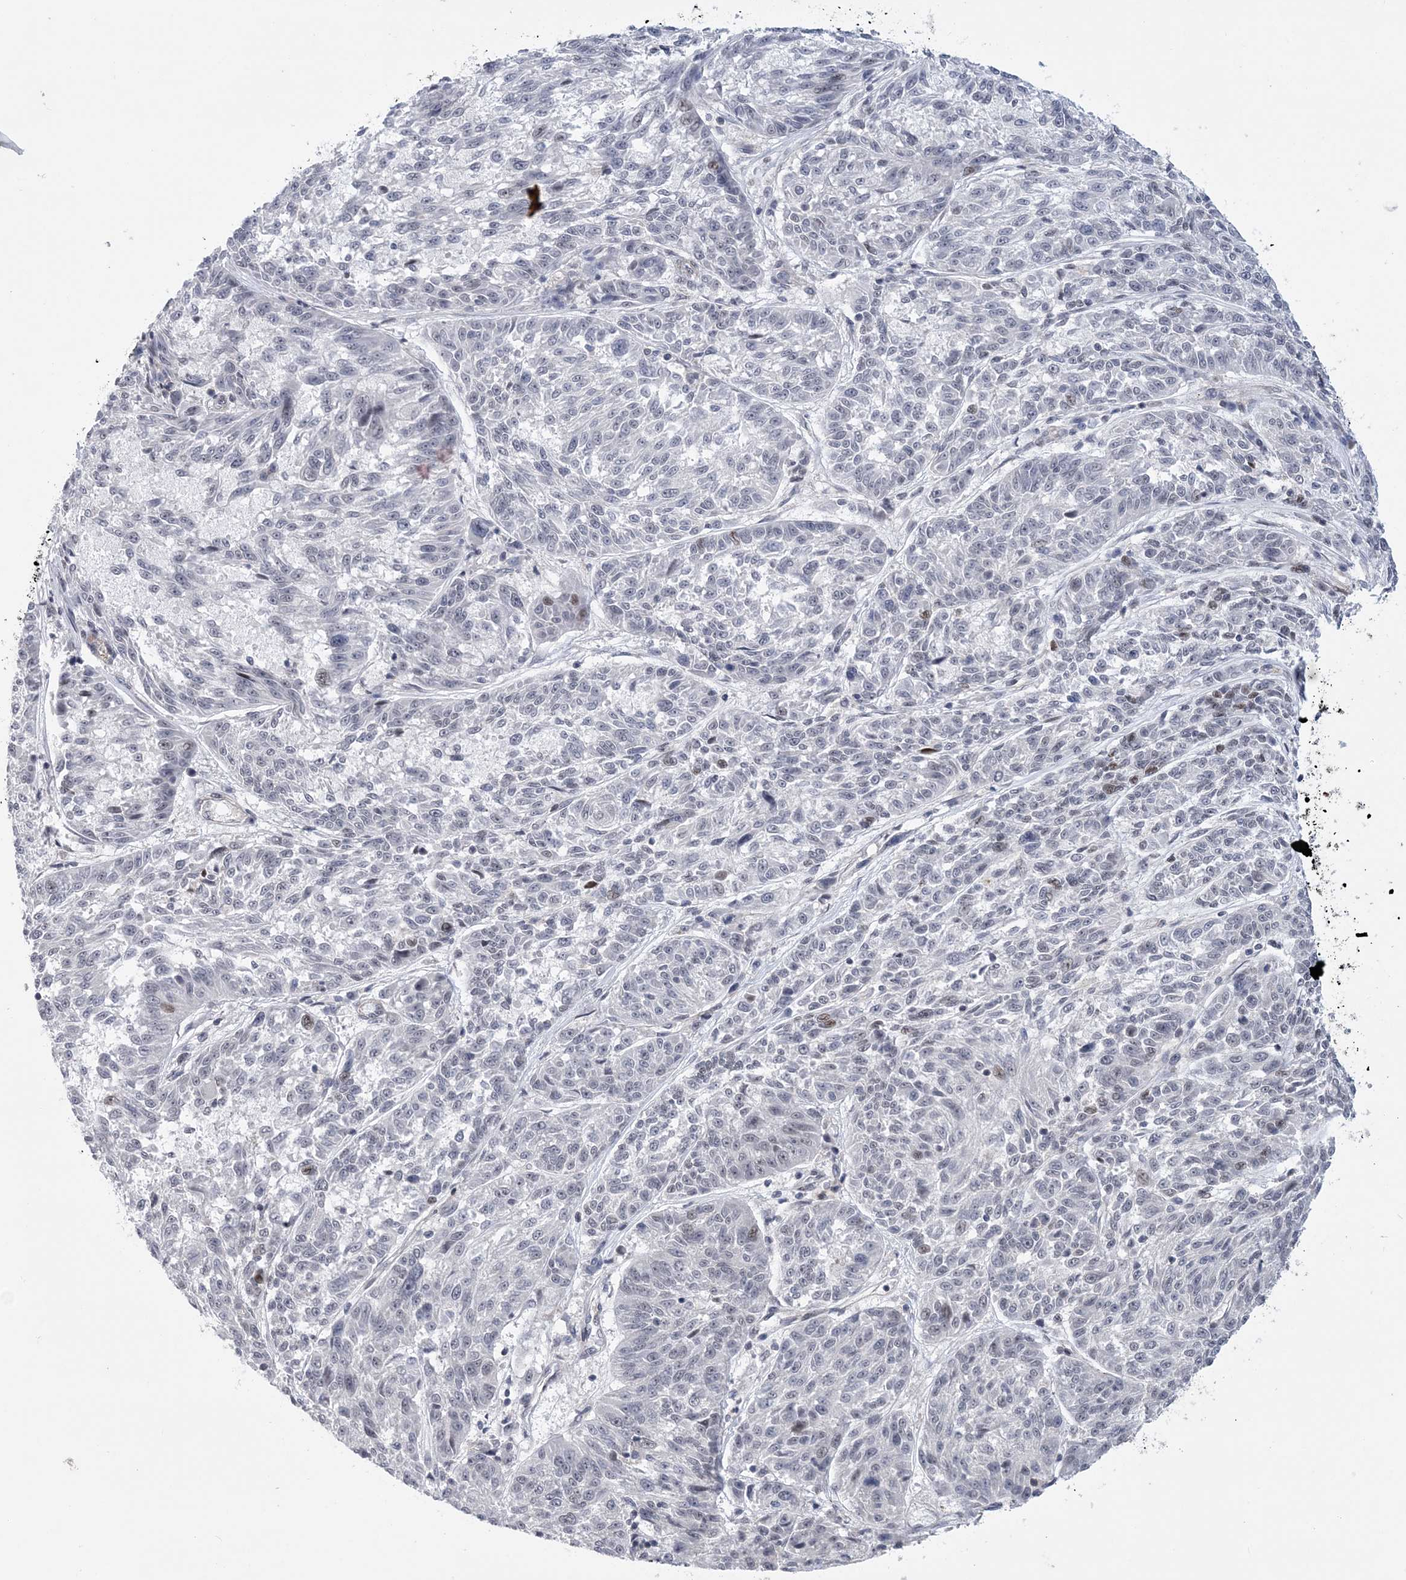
{"staining": {"intensity": "negative", "quantity": "none", "location": "none"}, "tissue": "melanoma", "cell_type": "Tumor cells", "image_type": "cancer", "snomed": [{"axis": "morphology", "description": "Malignant melanoma, NOS"}, {"axis": "topography", "description": "Skin"}], "caption": "An immunohistochemistry image of melanoma is shown. There is no staining in tumor cells of melanoma.", "gene": "HOMEZ", "patient": {"sex": "male", "age": 53}}